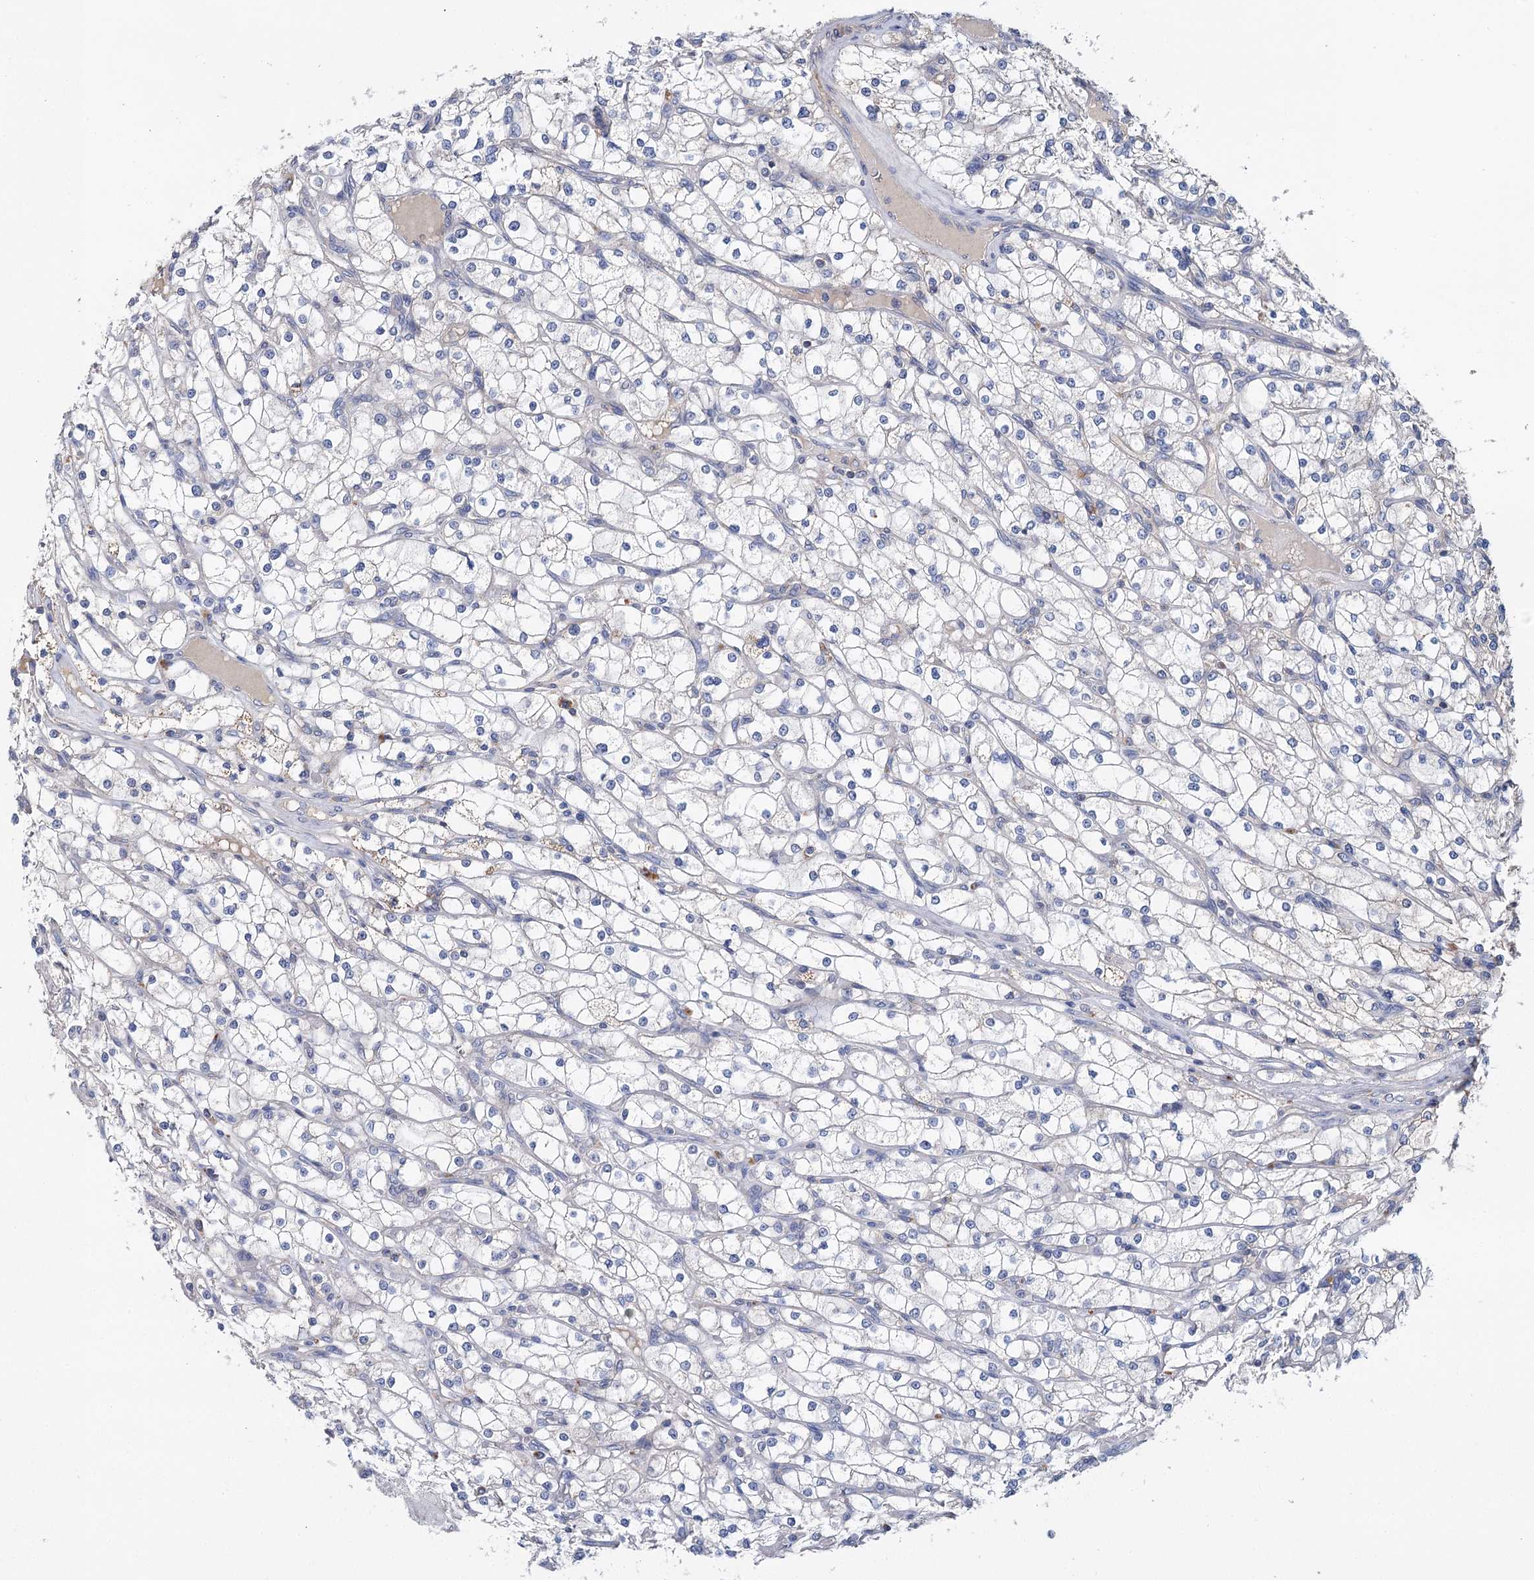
{"staining": {"intensity": "negative", "quantity": "none", "location": "none"}, "tissue": "renal cancer", "cell_type": "Tumor cells", "image_type": "cancer", "snomed": [{"axis": "morphology", "description": "Adenocarcinoma, NOS"}, {"axis": "topography", "description": "Kidney"}], "caption": "An image of renal adenocarcinoma stained for a protein reveals no brown staining in tumor cells.", "gene": "ANKRD16", "patient": {"sex": "male", "age": 80}}